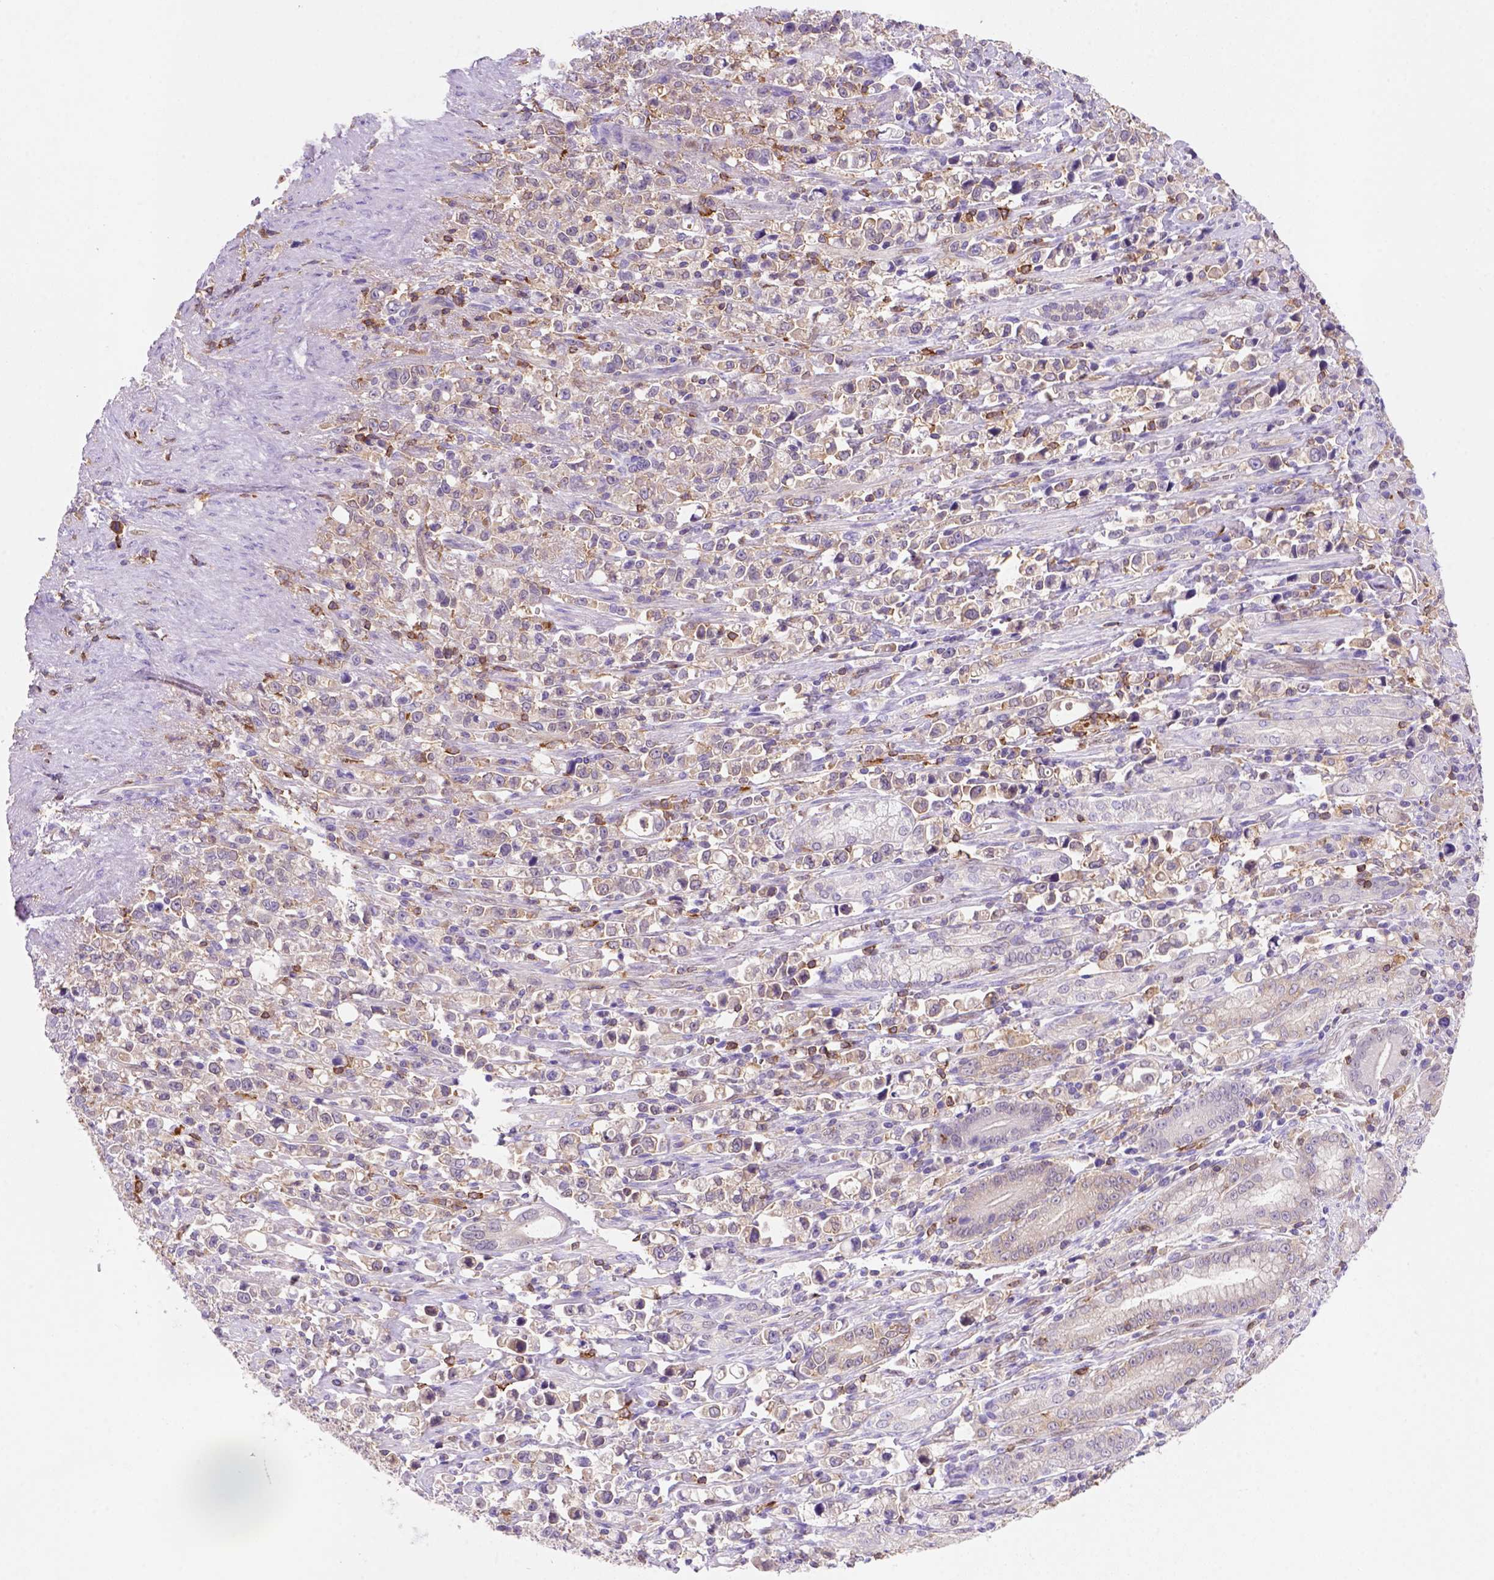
{"staining": {"intensity": "negative", "quantity": "none", "location": "none"}, "tissue": "stomach cancer", "cell_type": "Tumor cells", "image_type": "cancer", "snomed": [{"axis": "morphology", "description": "Adenocarcinoma, NOS"}, {"axis": "topography", "description": "Stomach"}], "caption": "DAB (3,3'-diaminobenzidine) immunohistochemical staining of human stomach cancer shows no significant positivity in tumor cells.", "gene": "INPP5D", "patient": {"sex": "male", "age": 63}}